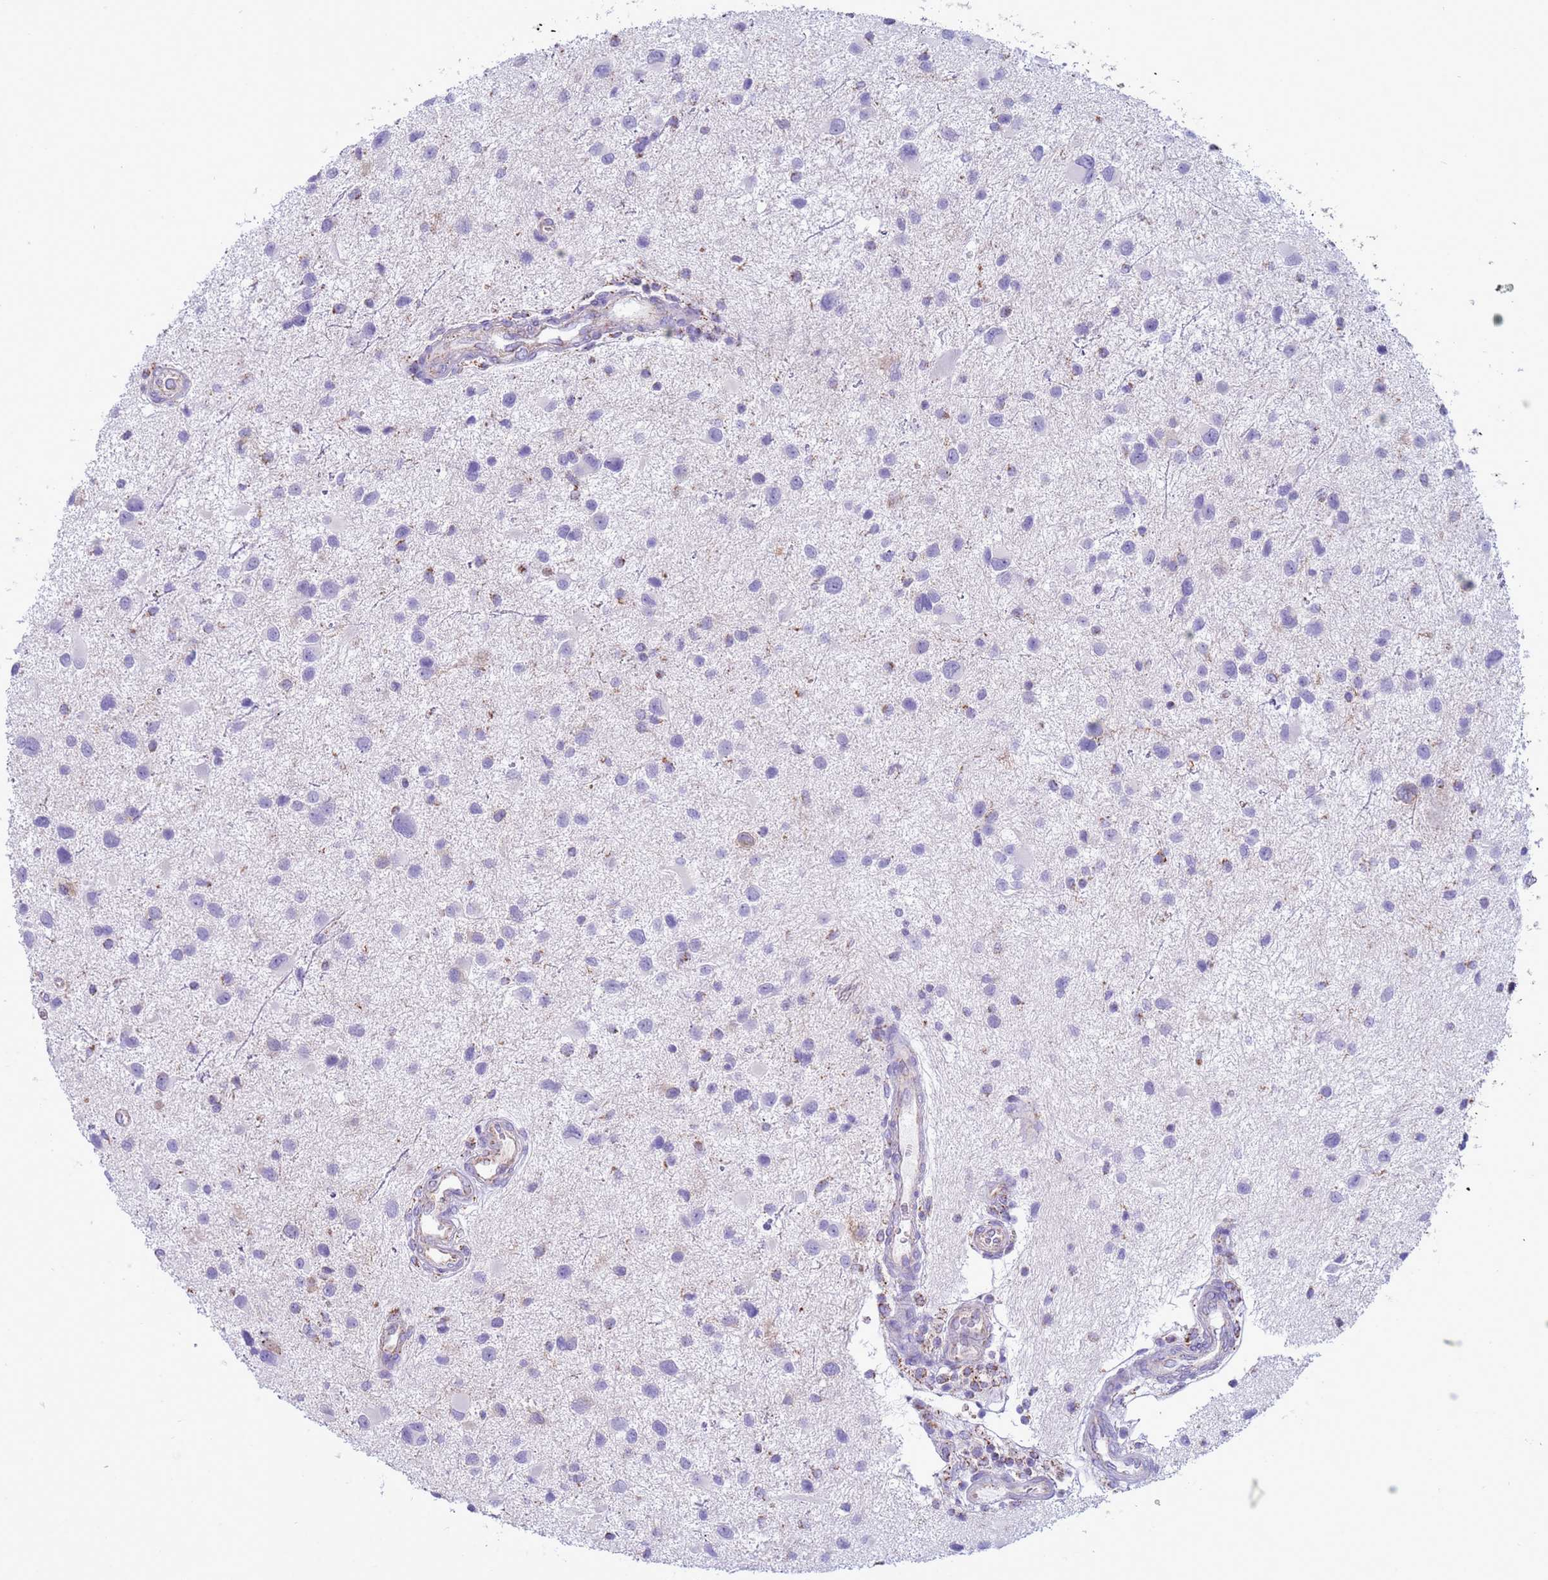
{"staining": {"intensity": "negative", "quantity": "none", "location": "none"}, "tissue": "glioma", "cell_type": "Tumor cells", "image_type": "cancer", "snomed": [{"axis": "morphology", "description": "Glioma, malignant, Low grade"}, {"axis": "topography", "description": "Brain"}], "caption": "Tumor cells are negative for brown protein staining in malignant low-grade glioma.", "gene": "NCALD", "patient": {"sex": "female", "age": 32}}